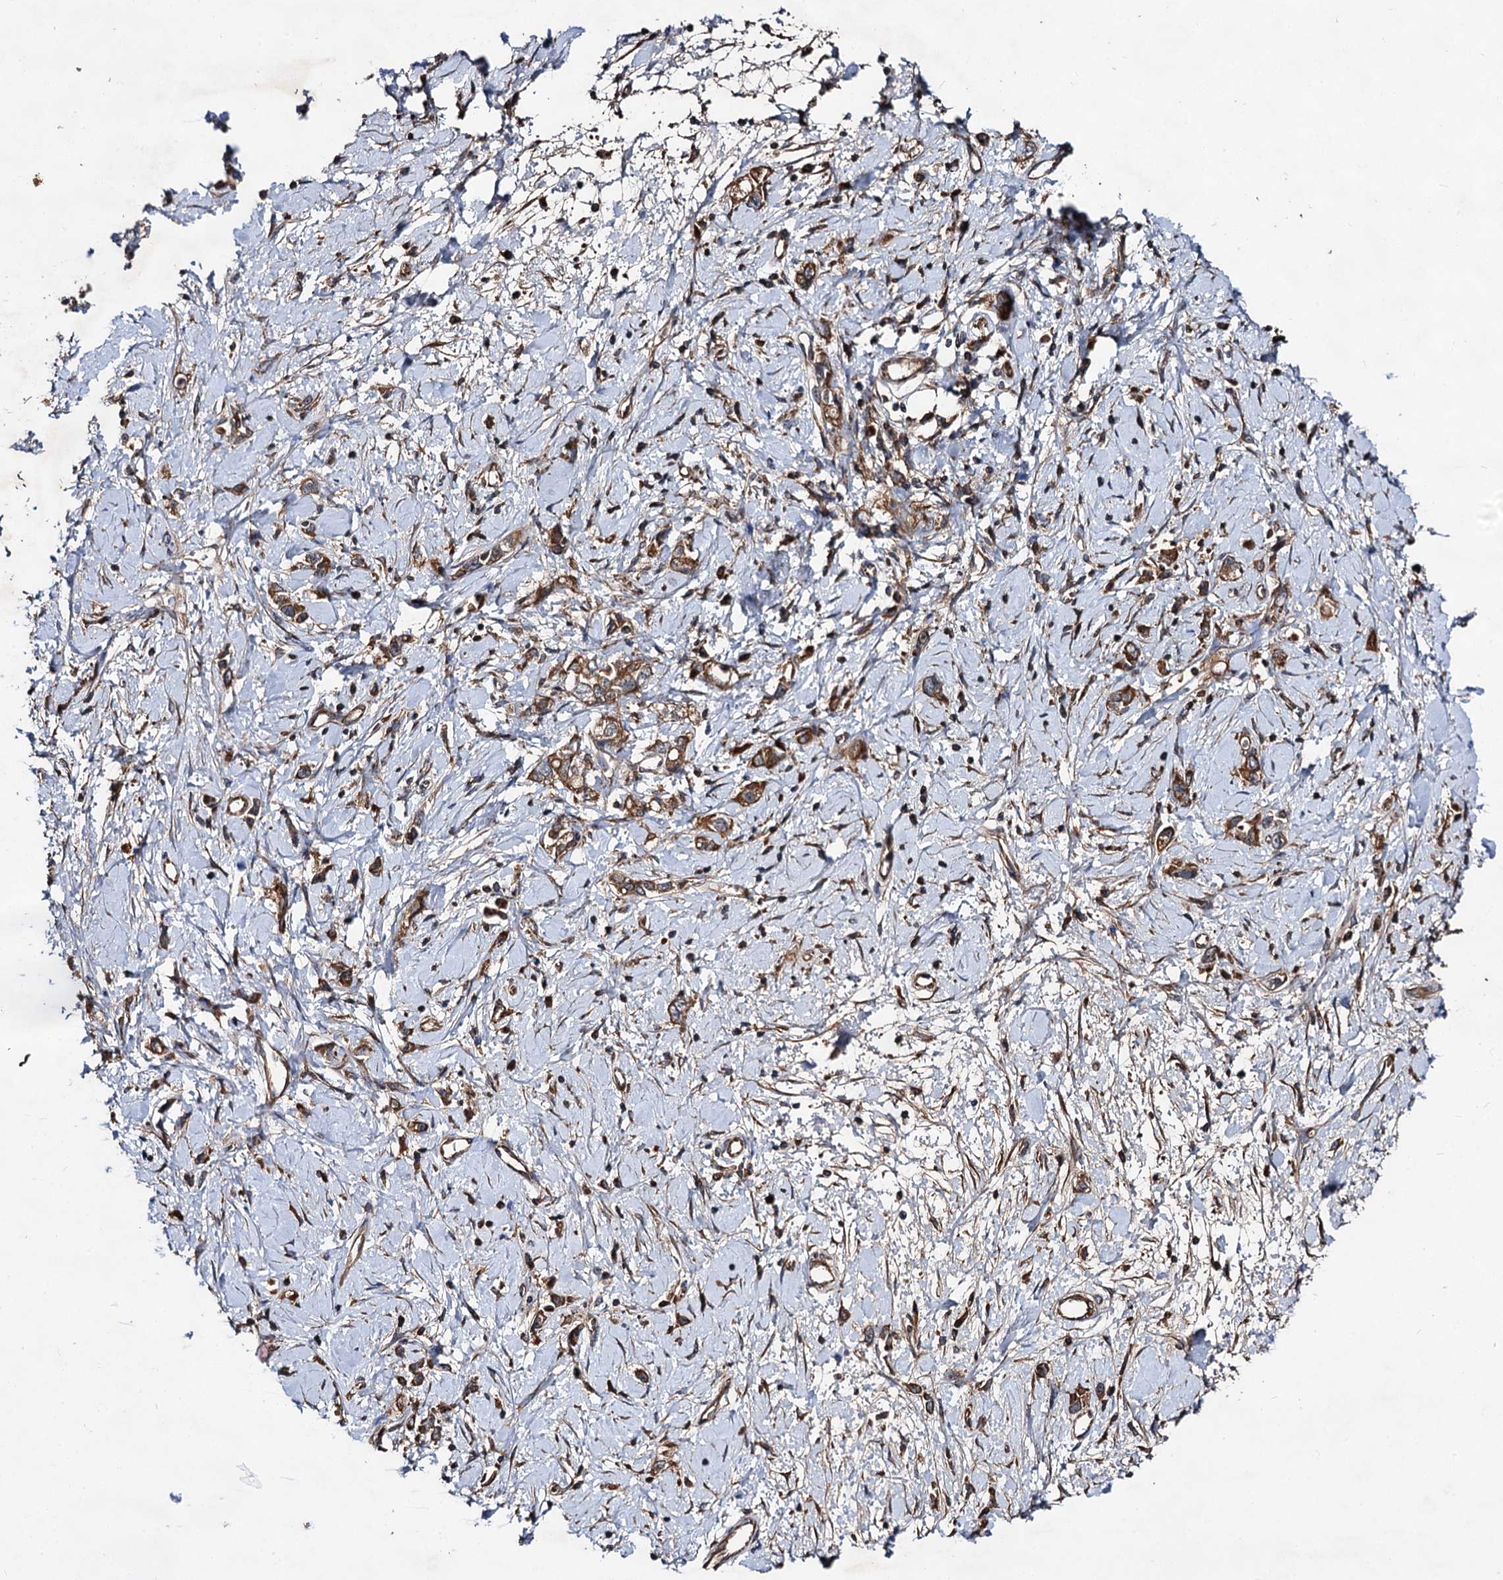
{"staining": {"intensity": "moderate", "quantity": ">75%", "location": "cytoplasmic/membranous"}, "tissue": "stomach cancer", "cell_type": "Tumor cells", "image_type": "cancer", "snomed": [{"axis": "morphology", "description": "Adenocarcinoma, NOS"}, {"axis": "topography", "description": "Stomach"}], "caption": "Immunohistochemistry (IHC) photomicrograph of neoplastic tissue: stomach cancer stained using immunohistochemistry (IHC) exhibits medium levels of moderate protein expression localized specifically in the cytoplasmic/membranous of tumor cells, appearing as a cytoplasmic/membranous brown color.", "gene": "TEX9", "patient": {"sex": "female", "age": 76}}